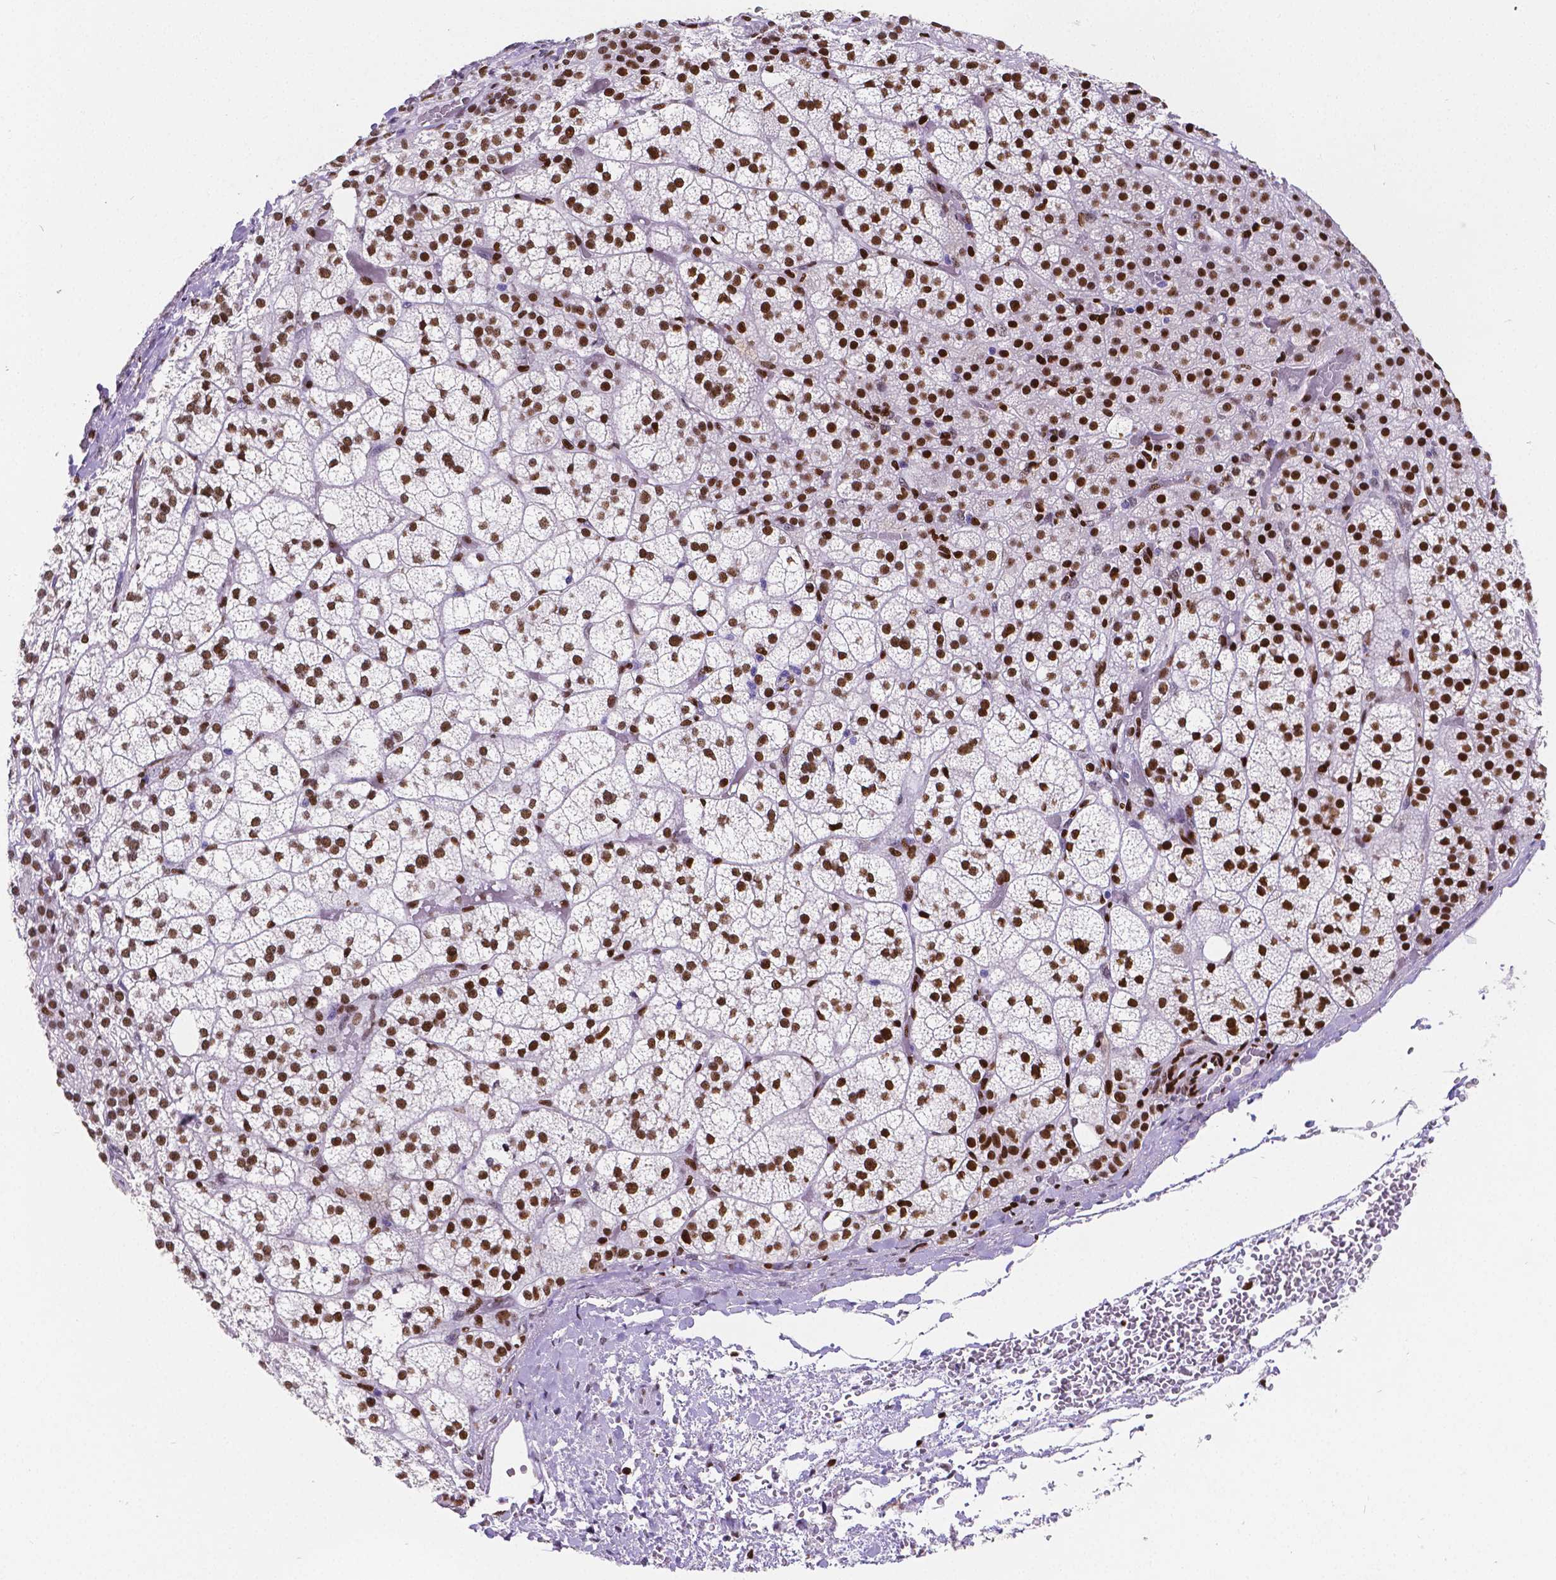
{"staining": {"intensity": "strong", "quantity": ">75%", "location": "nuclear"}, "tissue": "adrenal gland", "cell_type": "Glandular cells", "image_type": "normal", "snomed": [{"axis": "morphology", "description": "Normal tissue, NOS"}, {"axis": "topography", "description": "Adrenal gland"}], "caption": "Human adrenal gland stained with a protein marker displays strong staining in glandular cells.", "gene": "MEF2C", "patient": {"sex": "female", "age": 60}}